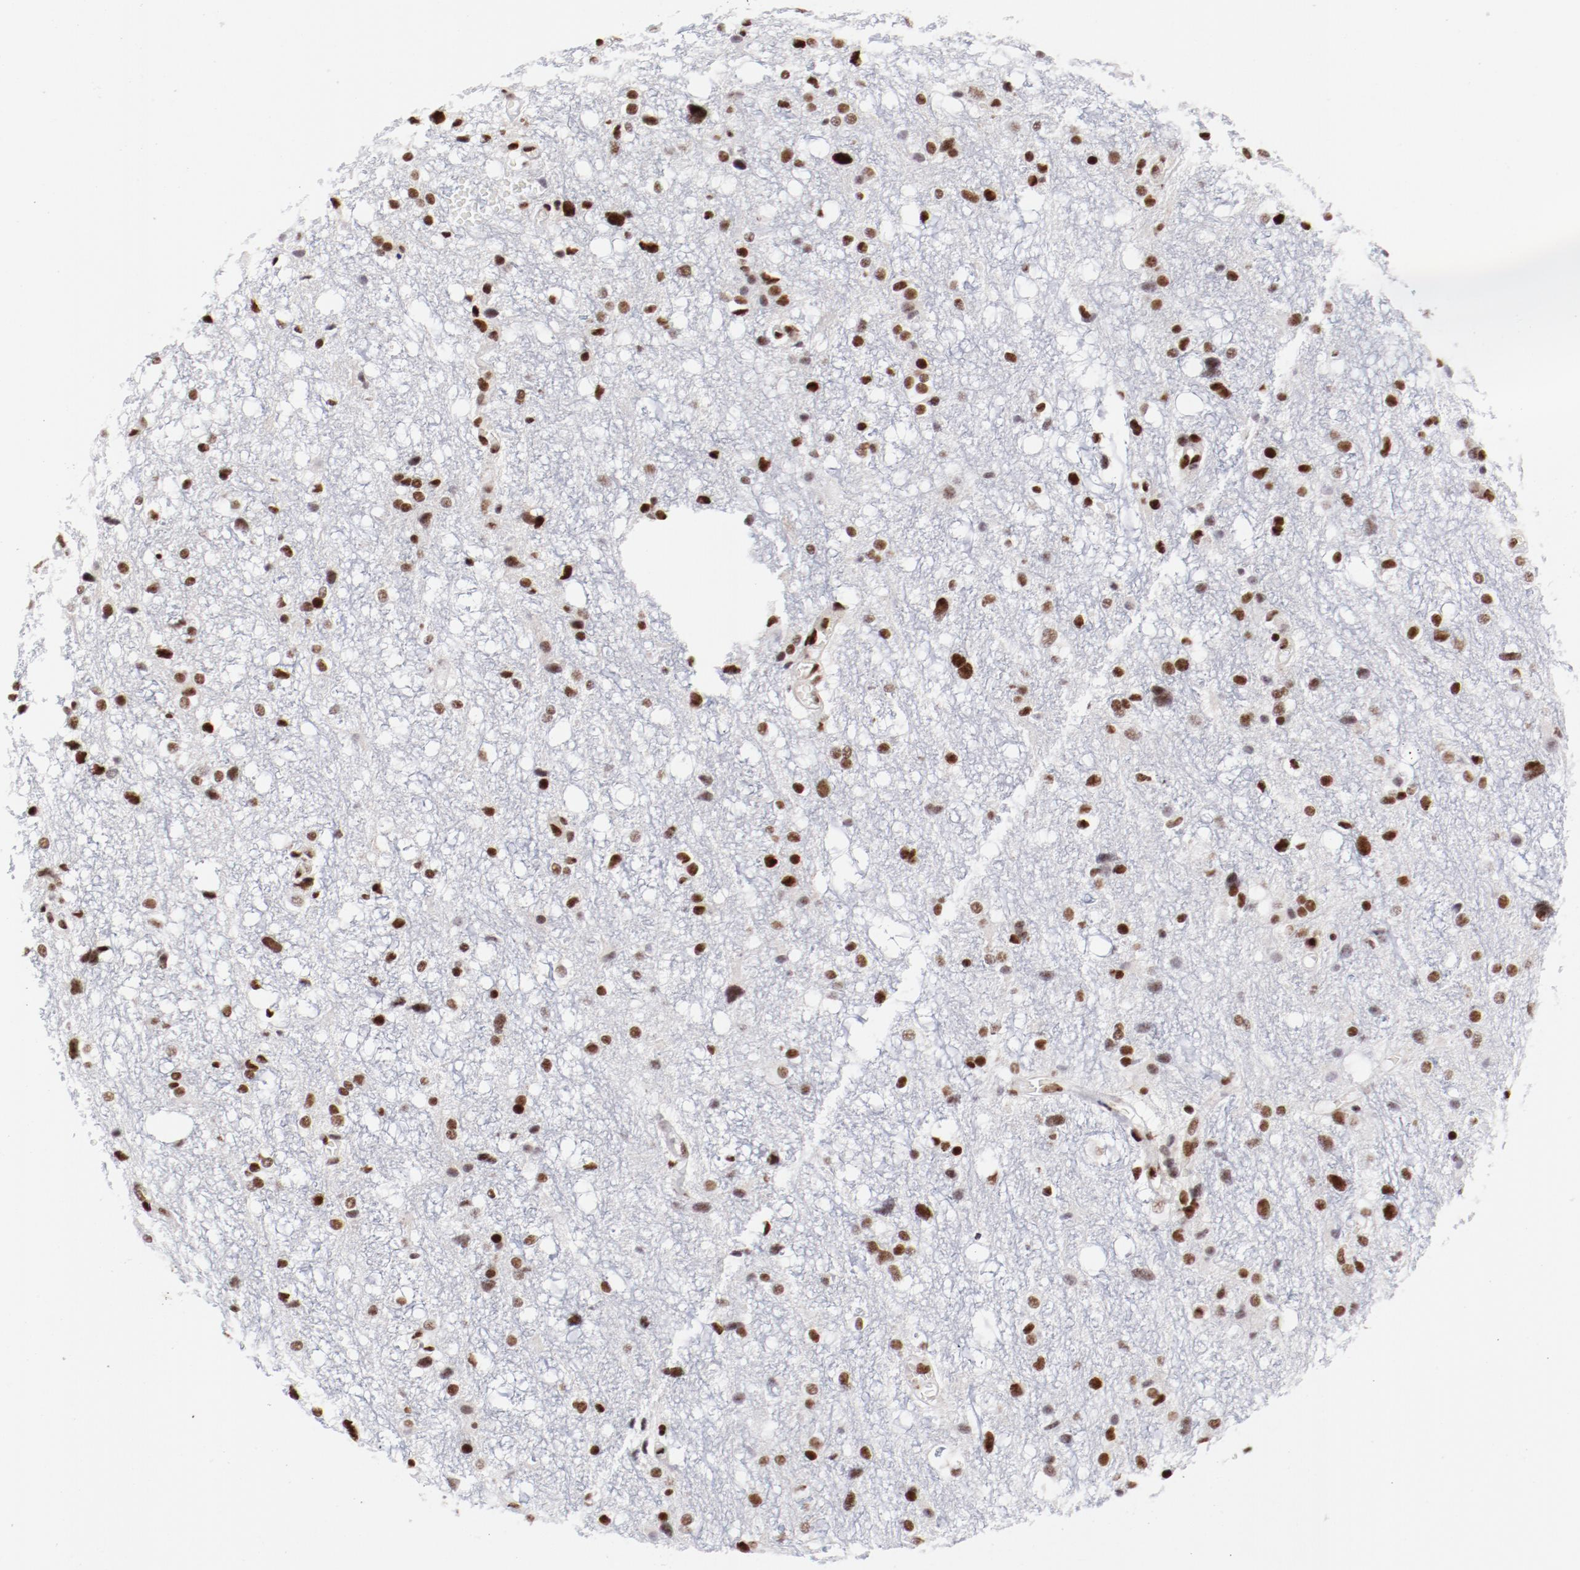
{"staining": {"intensity": "strong", "quantity": ">75%", "location": "nuclear"}, "tissue": "glioma", "cell_type": "Tumor cells", "image_type": "cancer", "snomed": [{"axis": "morphology", "description": "Glioma, malignant, High grade"}, {"axis": "topography", "description": "Brain"}], "caption": "Immunohistochemistry (IHC) micrograph of neoplastic tissue: glioma stained using immunohistochemistry (IHC) displays high levels of strong protein expression localized specifically in the nuclear of tumor cells, appearing as a nuclear brown color.", "gene": "NFYB", "patient": {"sex": "female", "age": 59}}